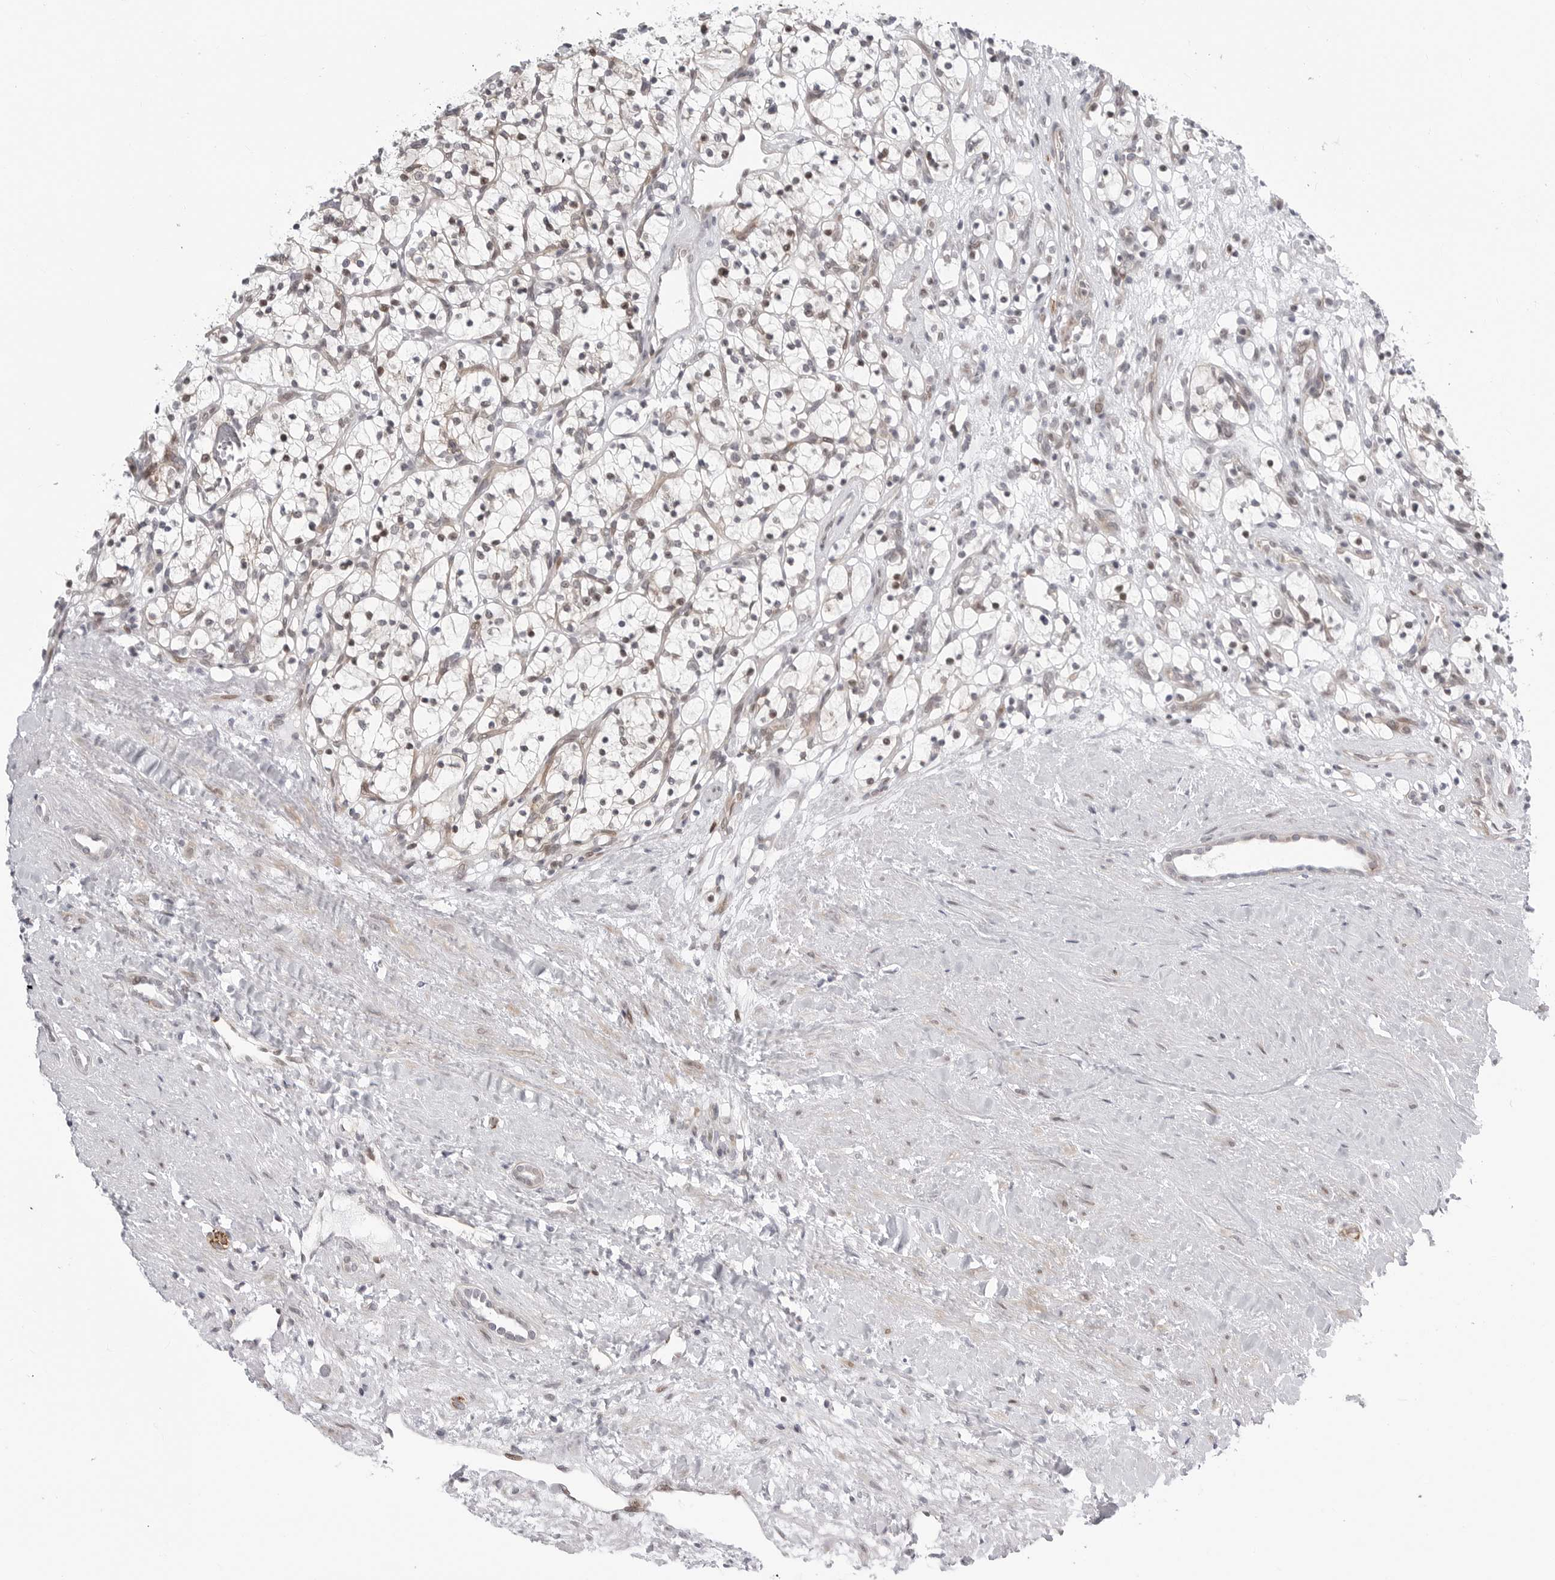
{"staining": {"intensity": "negative", "quantity": "none", "location": "none"}, "tissue": "renal cancer", "cell_type": "Tumor cells", "image_type": "cancer", "snomed": [{"axis": "morphology", "description": "Adenocarcinoma, NOS"}, {"axis": "topography", "description": "Kidney"}], "caption": "Immunohistochemistry image of human renal cancer (adenocarcinoma) stained for a protein (brown), which exhibits no expression in tumor cells. (Brightfield microscopy of DAB immunohistochemistry (IHC) at high magnification).", "gene": "FAM135B", "patient": {"sex": "female", "age": 57}}